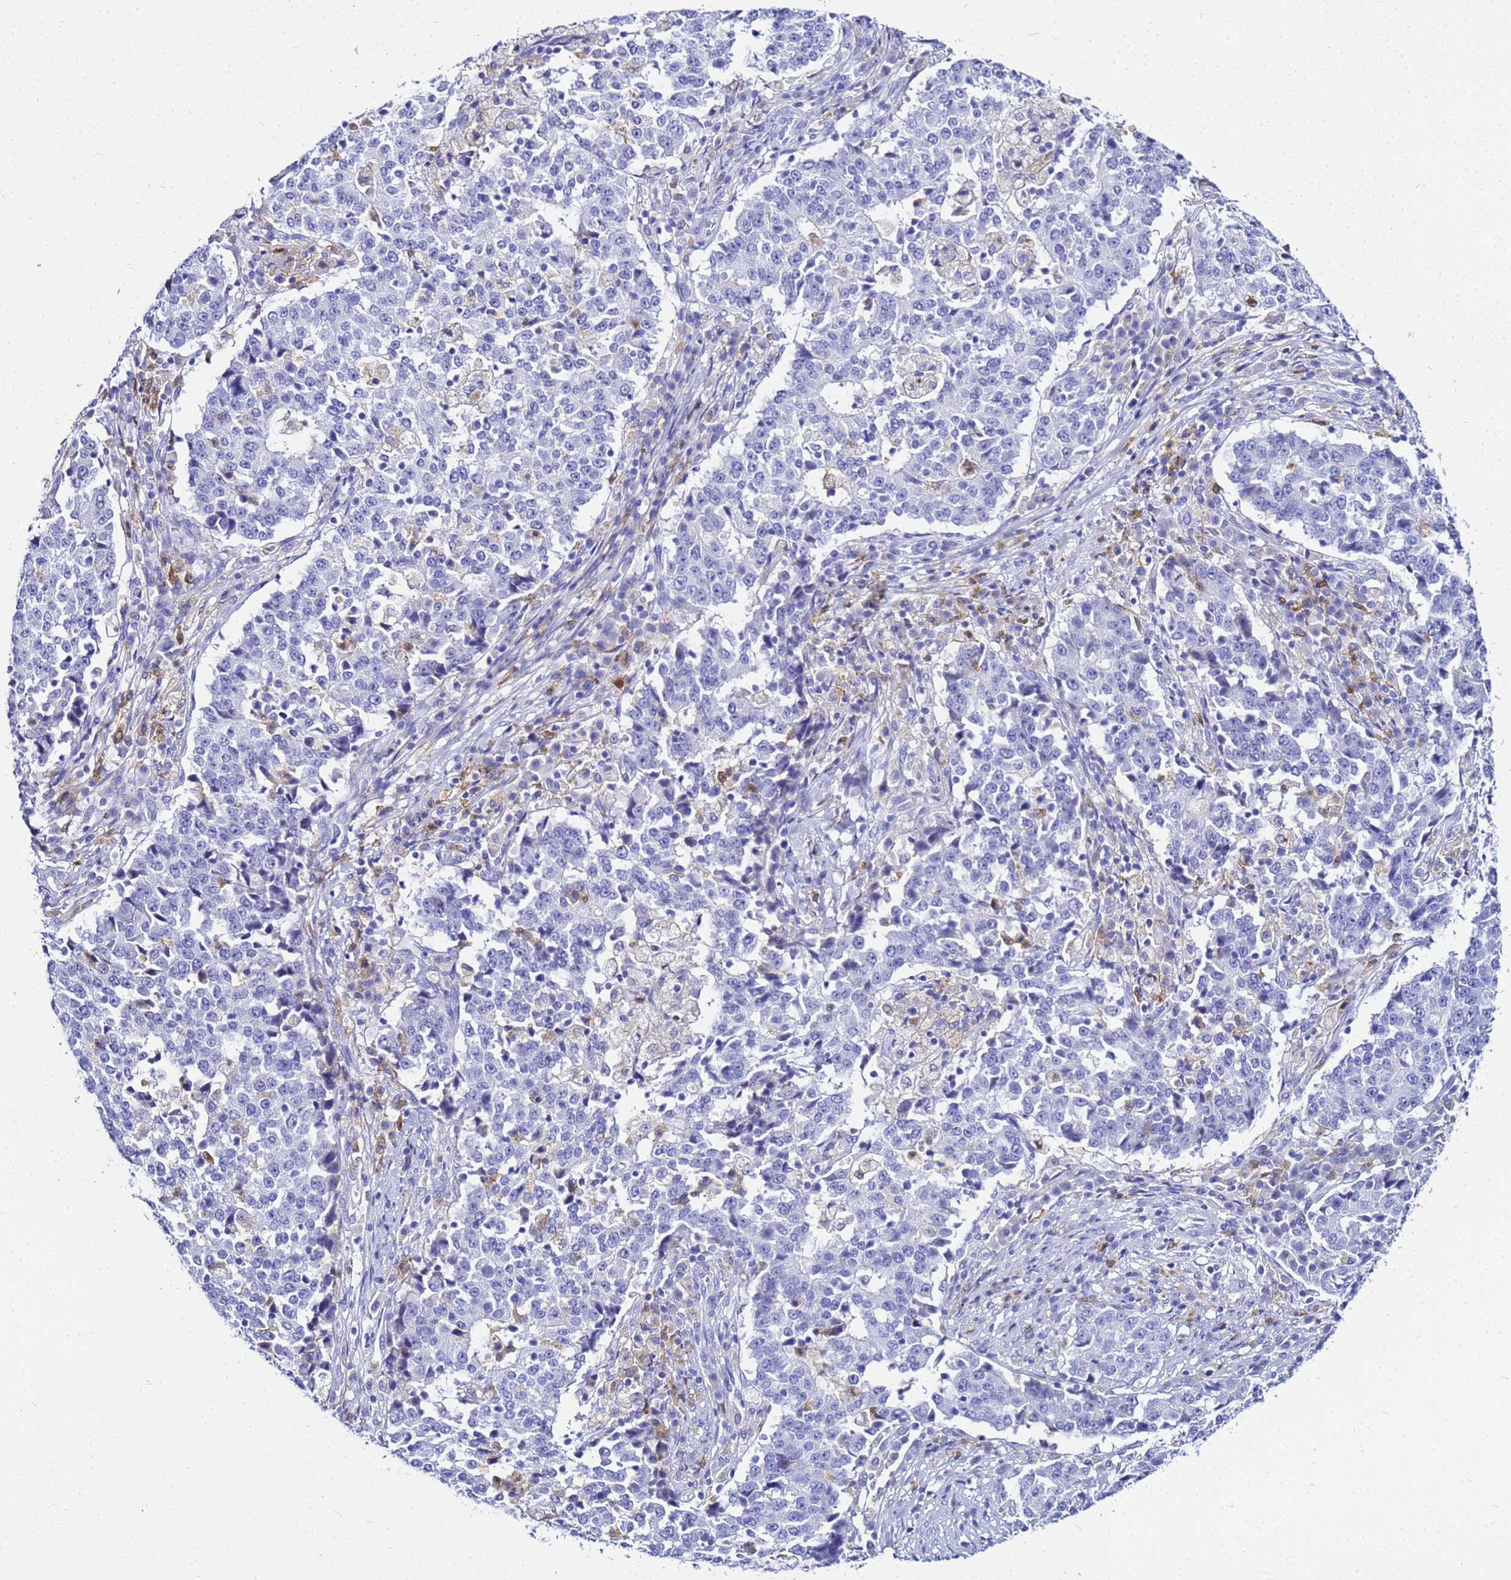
{"staining": {"intensity": "negative", "quantity": "none", "location": "none"}, "tissue": "stomach cancer", "cell_type": "Tumor cells", "image_type": "cancer", "snomed": [{"axis": "morphology", "description": "Adenocarcinoma, NOS"}, {"axis": "topography", "description": "Stomach"}], "caption": "High magnification brightfield microscopy of adenocarcinoma (stomach) stained with DAB (3,3'-diaminobenzidine) (brown) and counterstained with hematoxylin (blue): tumor cells show no significant expression.", "gene": "CSTA", "patient": {"sex": "male", "age": 59}}